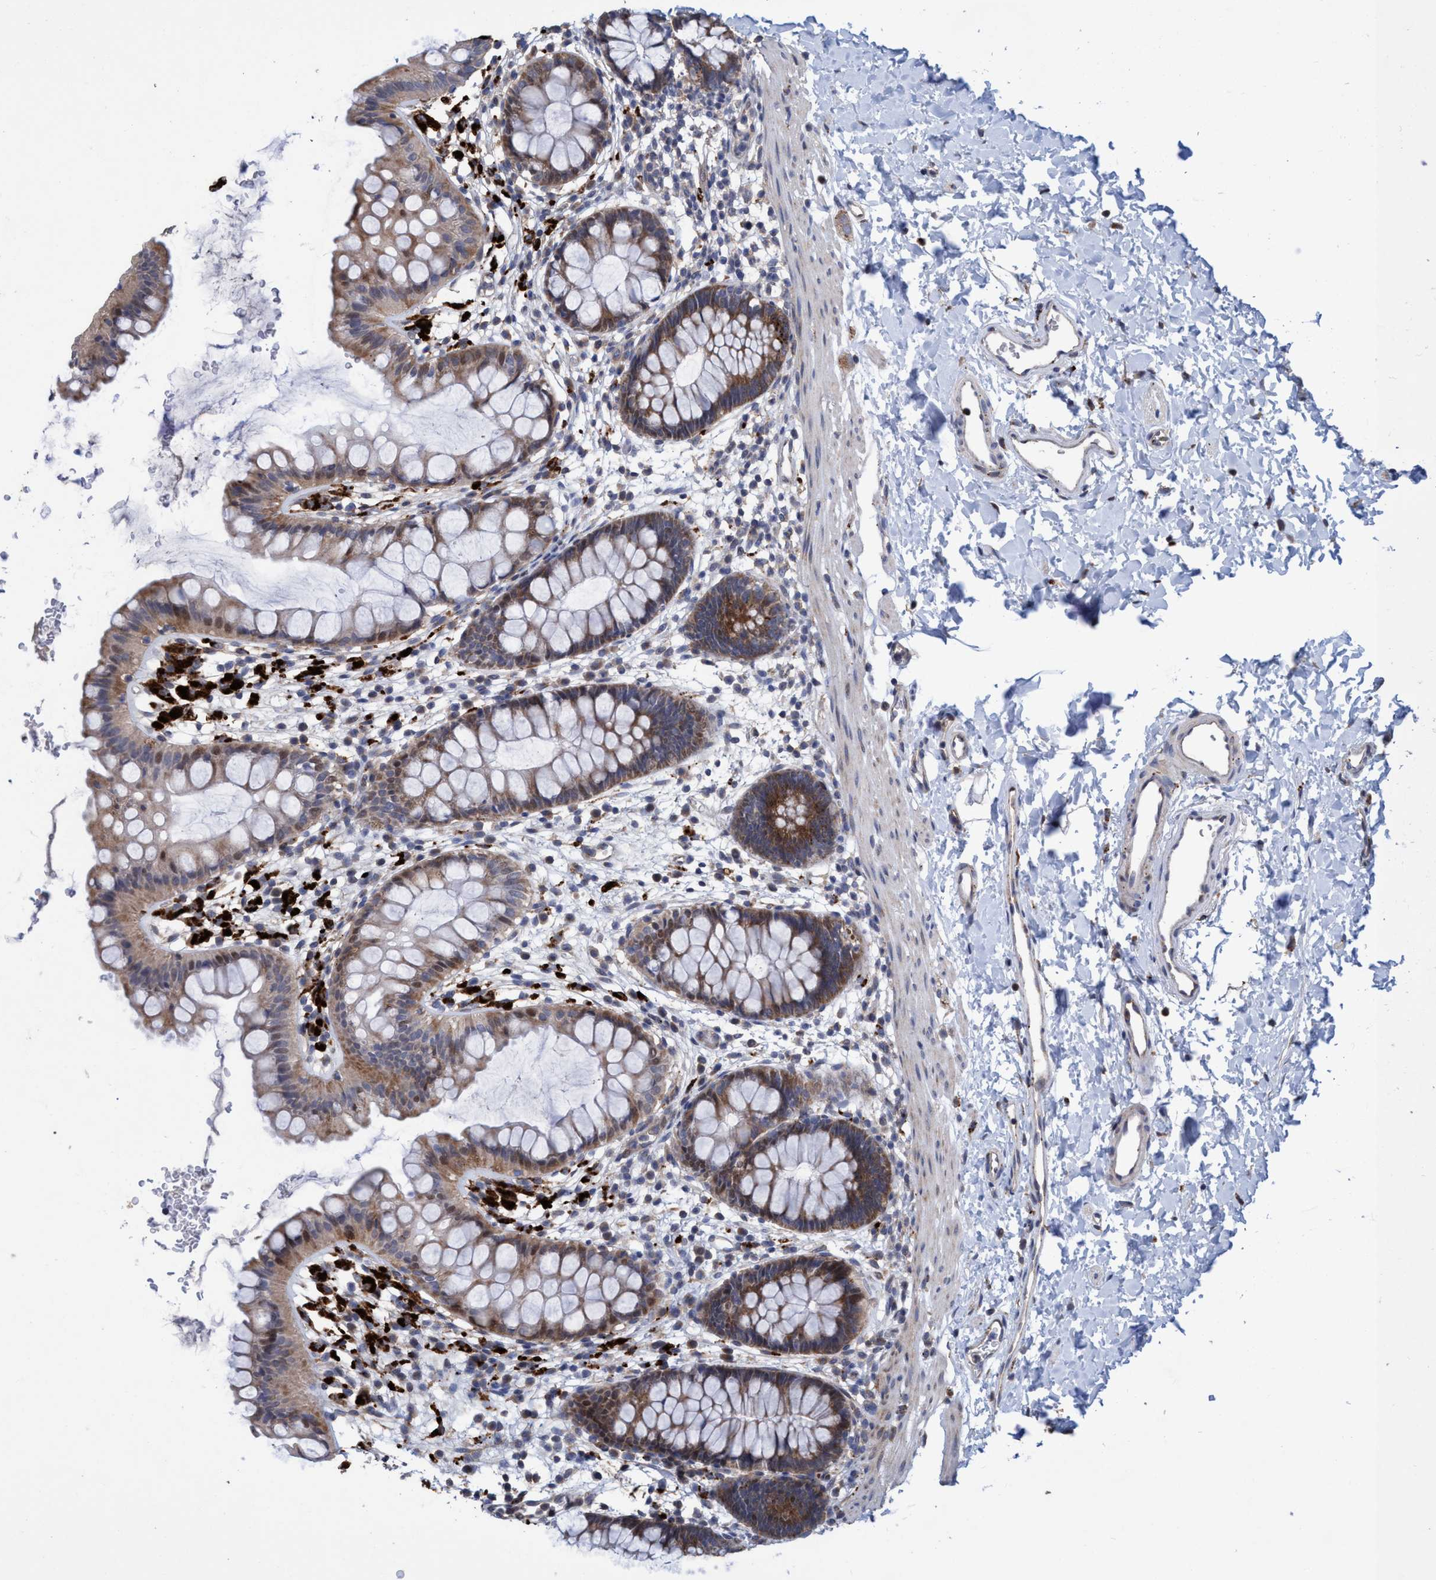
{"staining": {"intensity": "moderate", "quantity": ">75%", "location": "cytoplasmic/membranous,nuclear"}, "tissue": "rectum", "cell_type": "Glandular cells", "image_type": "normal", "snomed": [{"axis": "morphology", "description": "Normal tissue, NOS"}, {"axis": "topography", "description": "Rectum"}], "caption": "An immunohistochemistry (IHC) photomicrograph of normal tissue is shown. Protein staining in brown highlights moderate cytoplasmic/membranous,nuclear positivity in rectum within glandular cells. Nuclei are stained in blue.", "gene": "BBS9", "patient": {"sex": "female", "age": 24}}